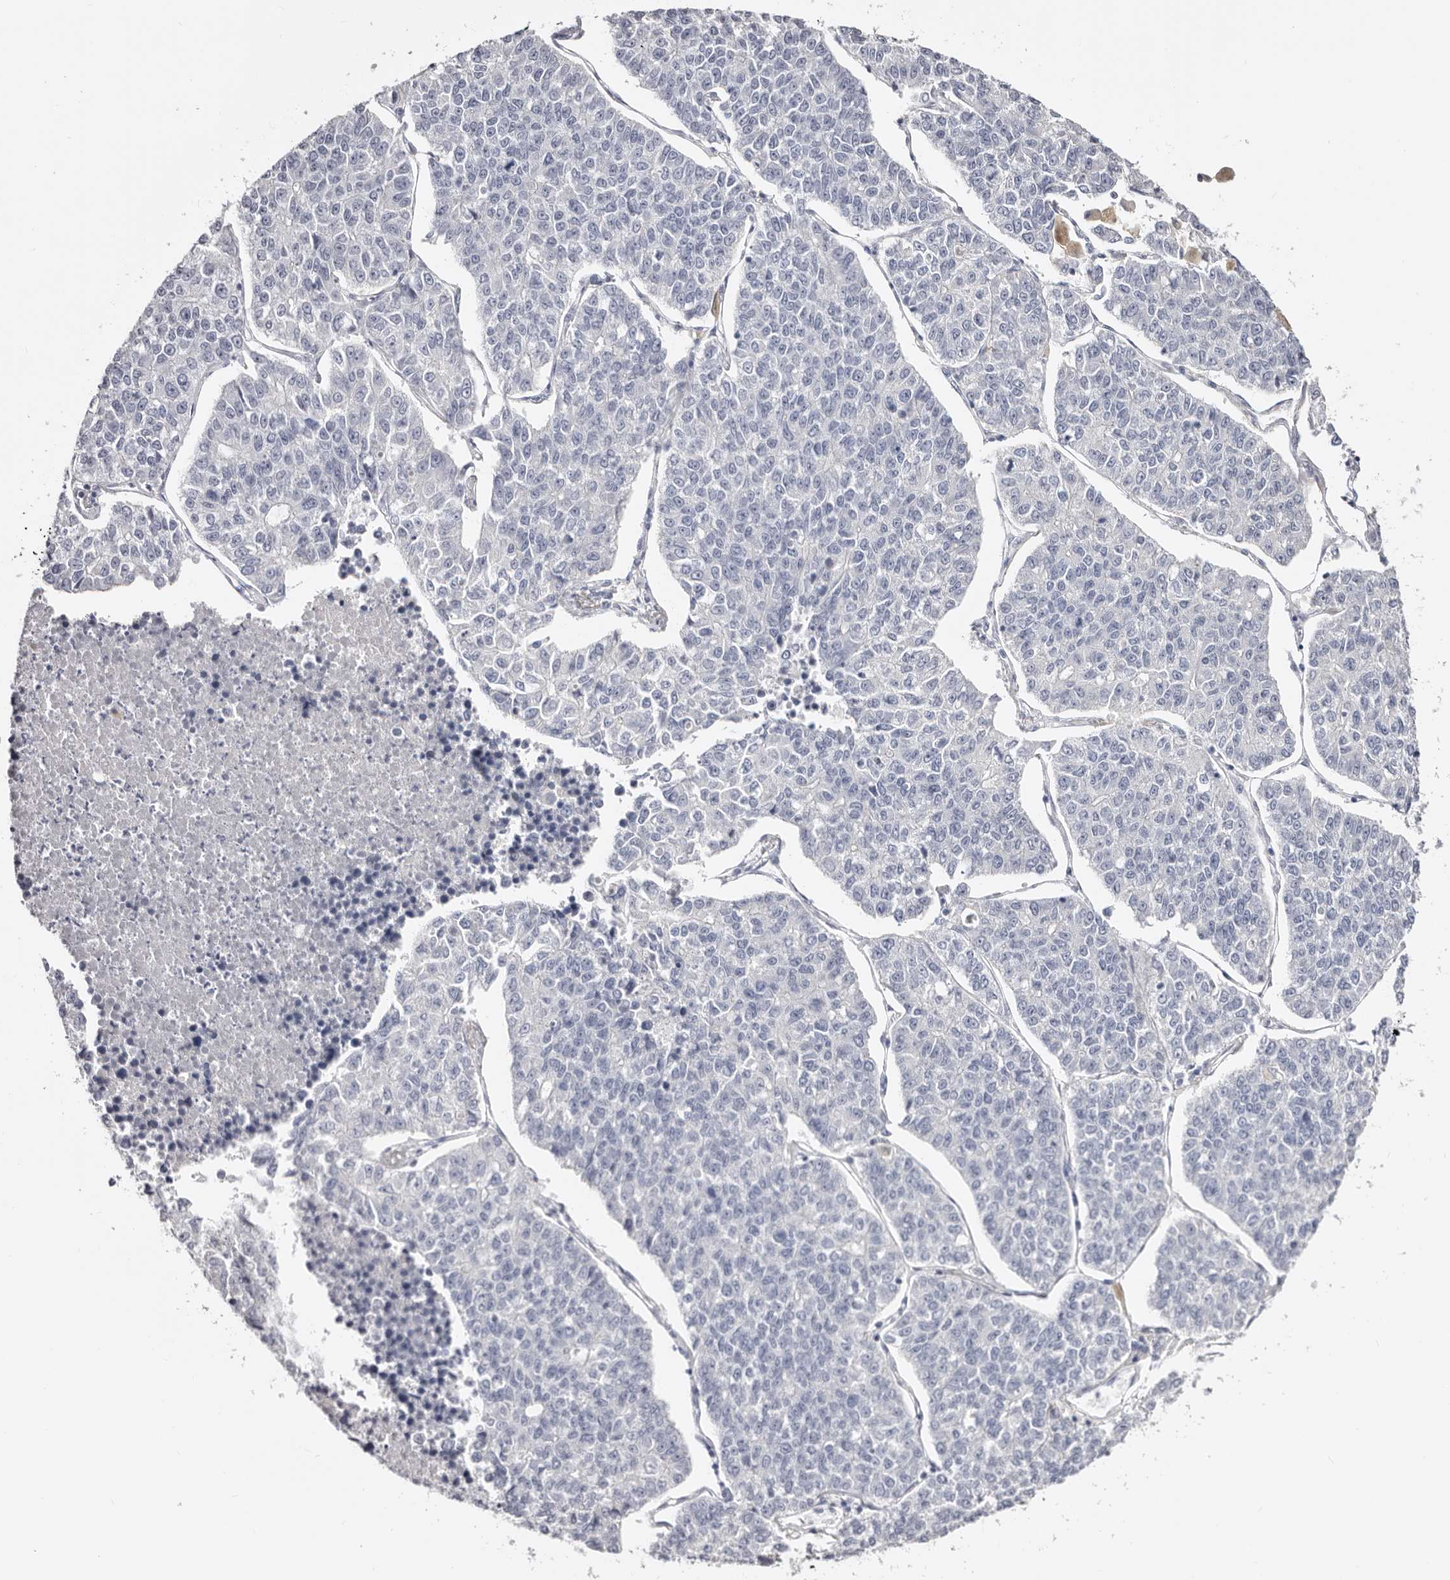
{"staining": {"intensity": "negative", "quantity": "none", "location": "none"}, "tissue": "lung cancer", "cell_type": "Tumor cells", "image_type": "cancer", "snomed": [{"axis": "morphology", "description": "Adenocarcinoma, NOS"}, {"axis": "topography", "description": "Lung"}], "caption": "The IHC histopathology image has no significant expression in tumor cells of lung cancer (adenocarcinoma) tissue. (DAB (3,3'-diaminobenzidine) IHC visualized using brightfield microscopy, high magnification).", "gene": "AKNAD1", "patient": {"sex": "male", "age": 49}}